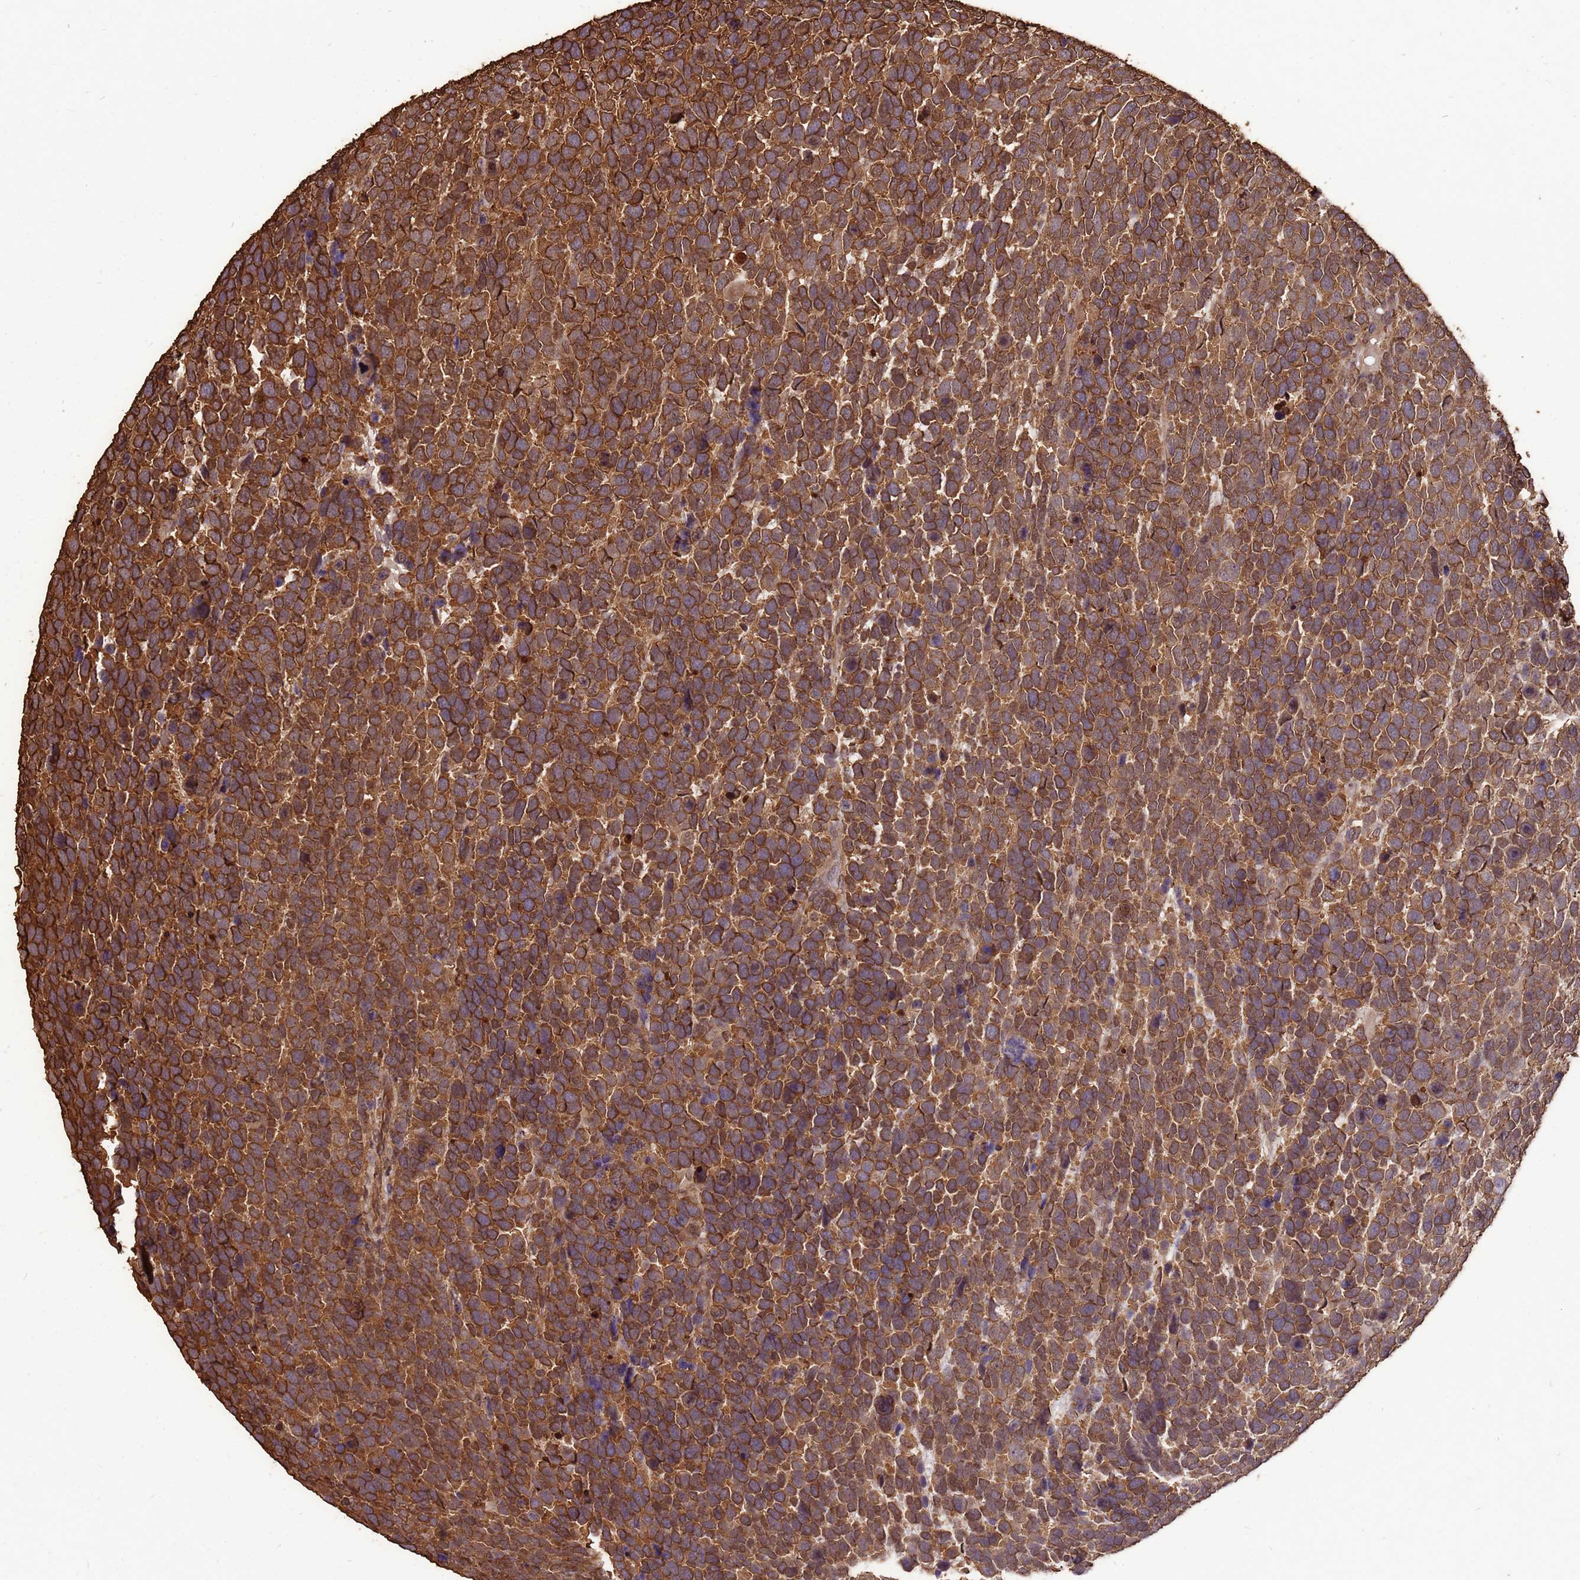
{"staining": {"intensity": "moderate", "quantity": ">75%", "location": "cytoplasmic/membranous"}, "tissue": "urothelial cancer", "cell_type": "Tumor cells", "image_type": "cancer", "snomed": [{"axis": "morphology", "description": "Urothelial carcinoma, High grade"}, {"axis": "topography", "description": "Urinary bladder"}], "caption": "This is an image of immunohistochemistry (IHC) staining of high-grade urothelial carcinoma, which shows moderate expression in the cytoplasmic/membranous of tumor cells.", "gene": "ZNF618", "patient": {"sex": "female", "age": 82}}